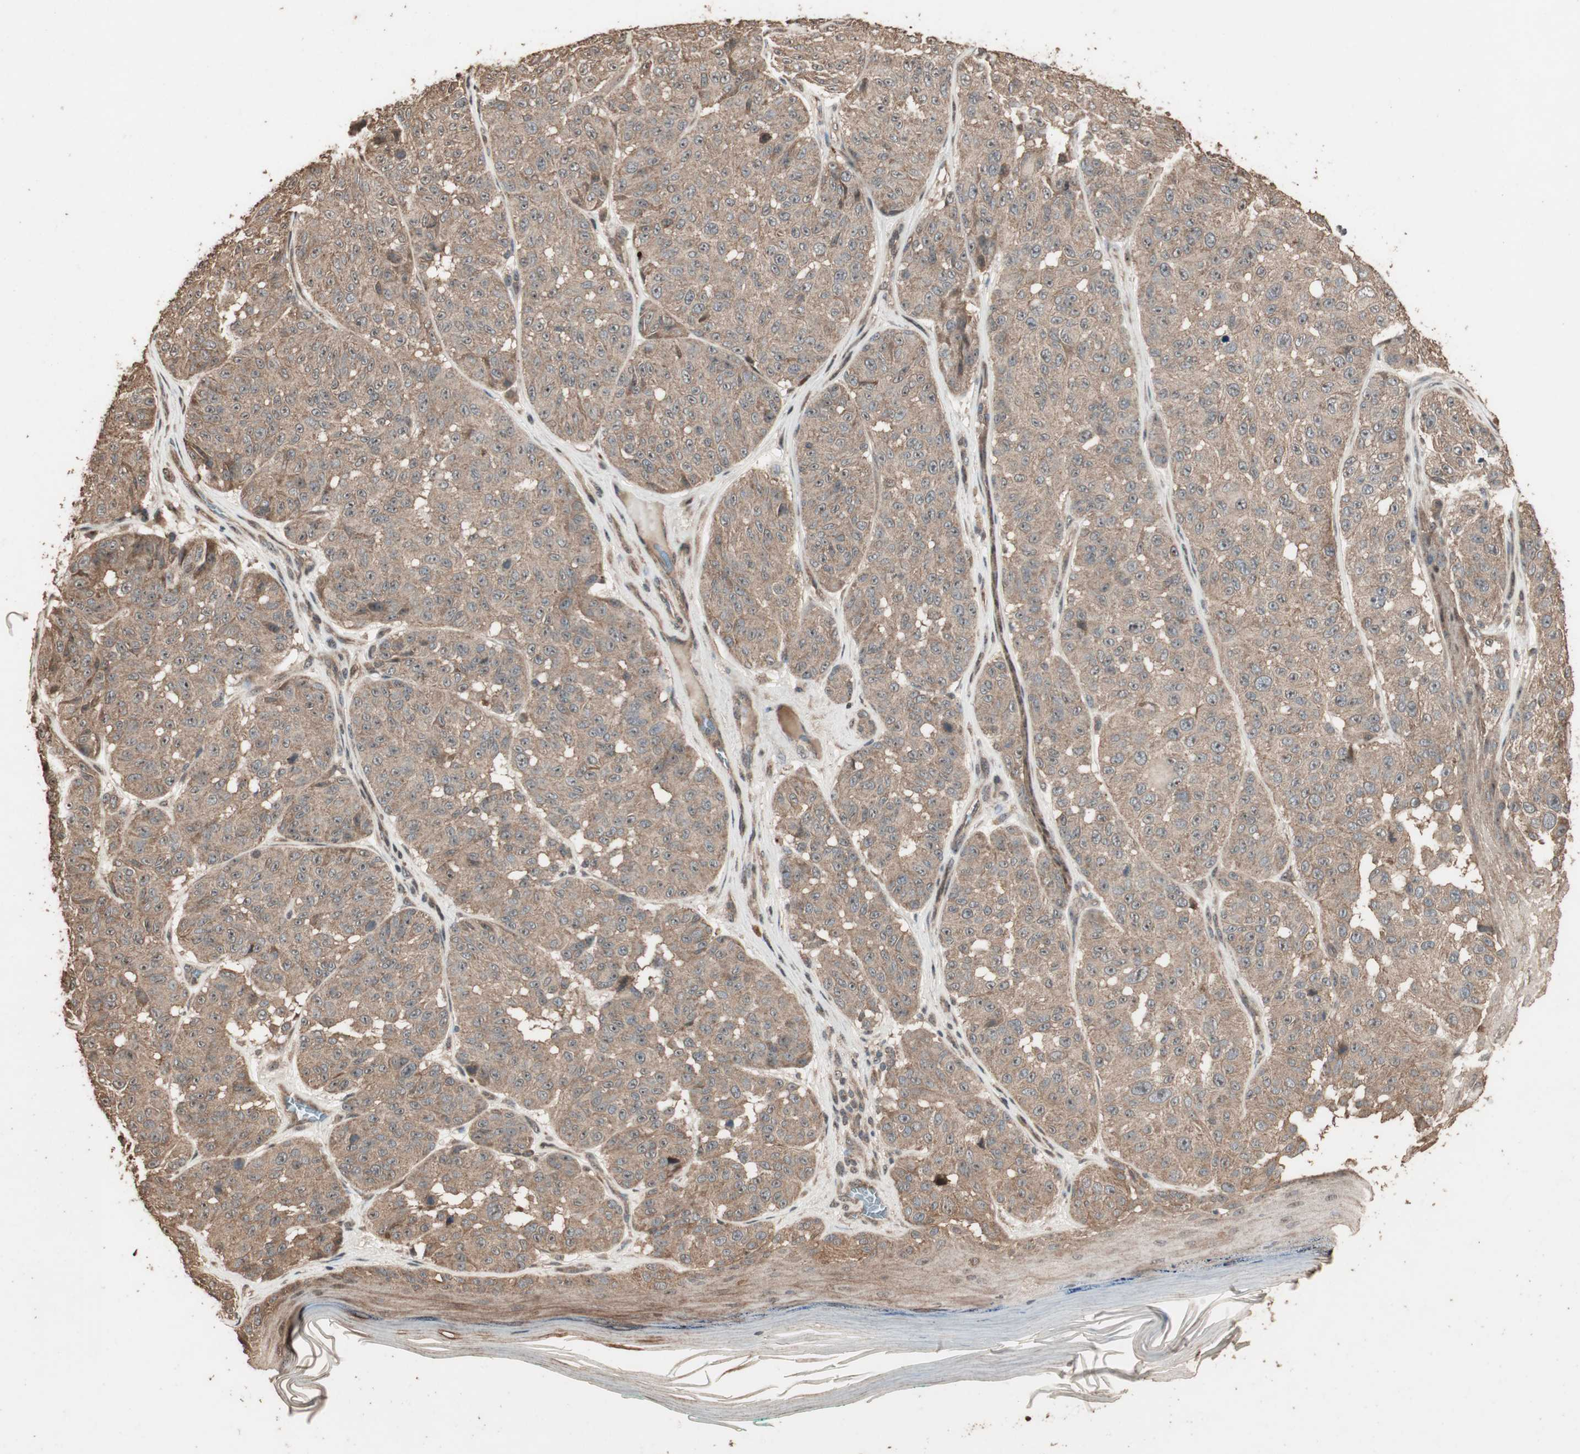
{"staining": {"intensity": "weak", "quantity": ">75%", "location": "cytoplasmic/membranous"}, "tissue": "melanoma", "cell_type": "Tumor cells", "image_type": "cancer", "snomed": [{"axis": "morphology", "description": "Malignant melanoma, NOS"}, {"axis": "topography", "description": "Skin"}], "caption": "Immunohistochemical staining of human malignant melanoma shows low levels of weak cytoplasmic/membranous protein expression in approximately >75% of tumor cells. The staining was performed using DAB (3,3'-diaminobenzidine) to visualize the protein expression in brown, while the nuclei were stained in blue with hematoxylin (Magnification: 20x).", "gene": "USP20", "patient": {"sex": "female", "age": 46}}